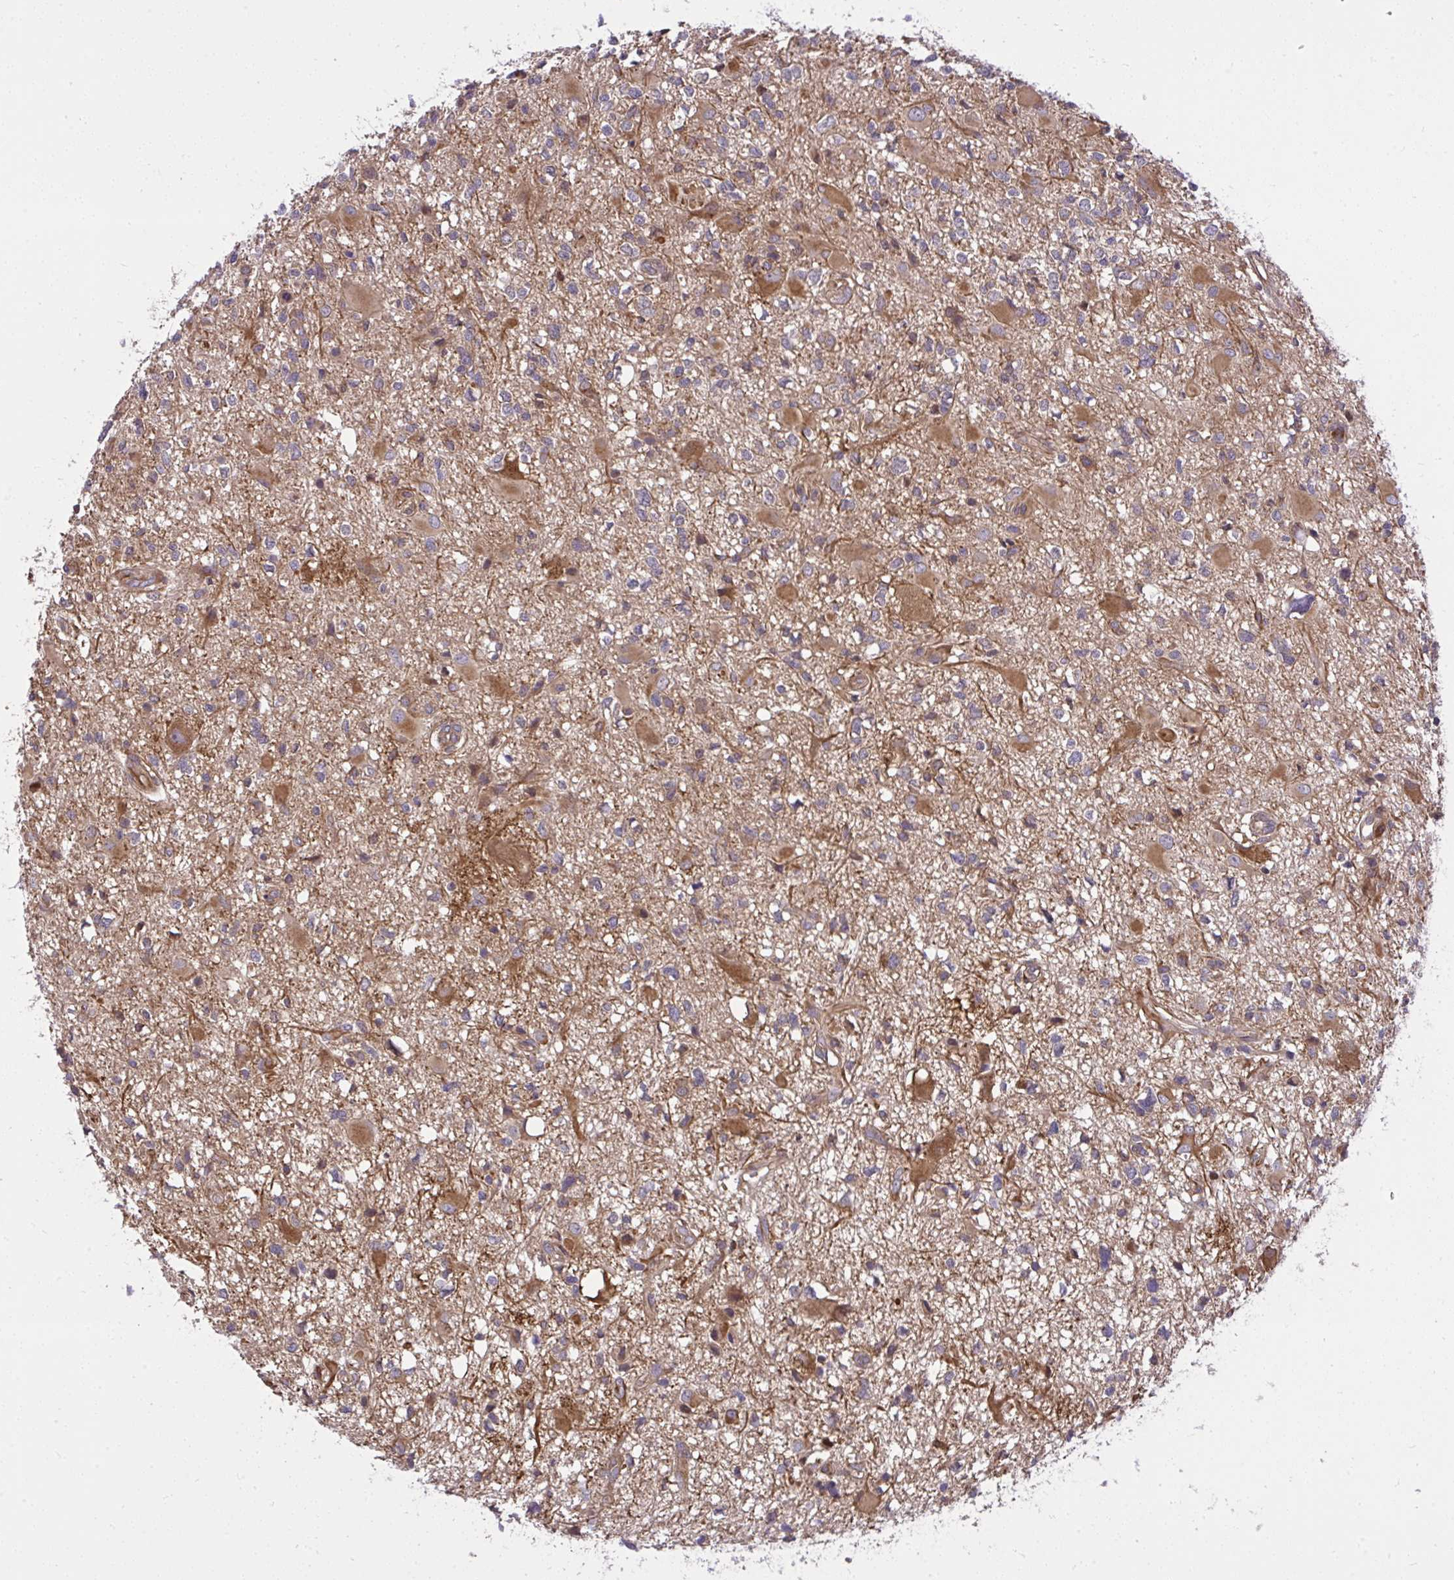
{"staining": {"intensity": "moderate", "quantity": "25%-75%", "location": "cytoplasmic/membranous"}, "tissue": "glioma", "cell_type": "Tumor cells", "image_type": "cancer", "snomed": [{"axis": "morphology", "description": "Glioma, malignant, High grade"}, {"axis": "topography", "description": "Brain"}], "caption": "High-power microscopy captured an IHC image of glioma, revealing moderate cytoplasmic/membranous expression in approximately 25%-75% of tumor cells.", "gene": "PAIP2", "patient": {"sex": "male", "age": 54}}